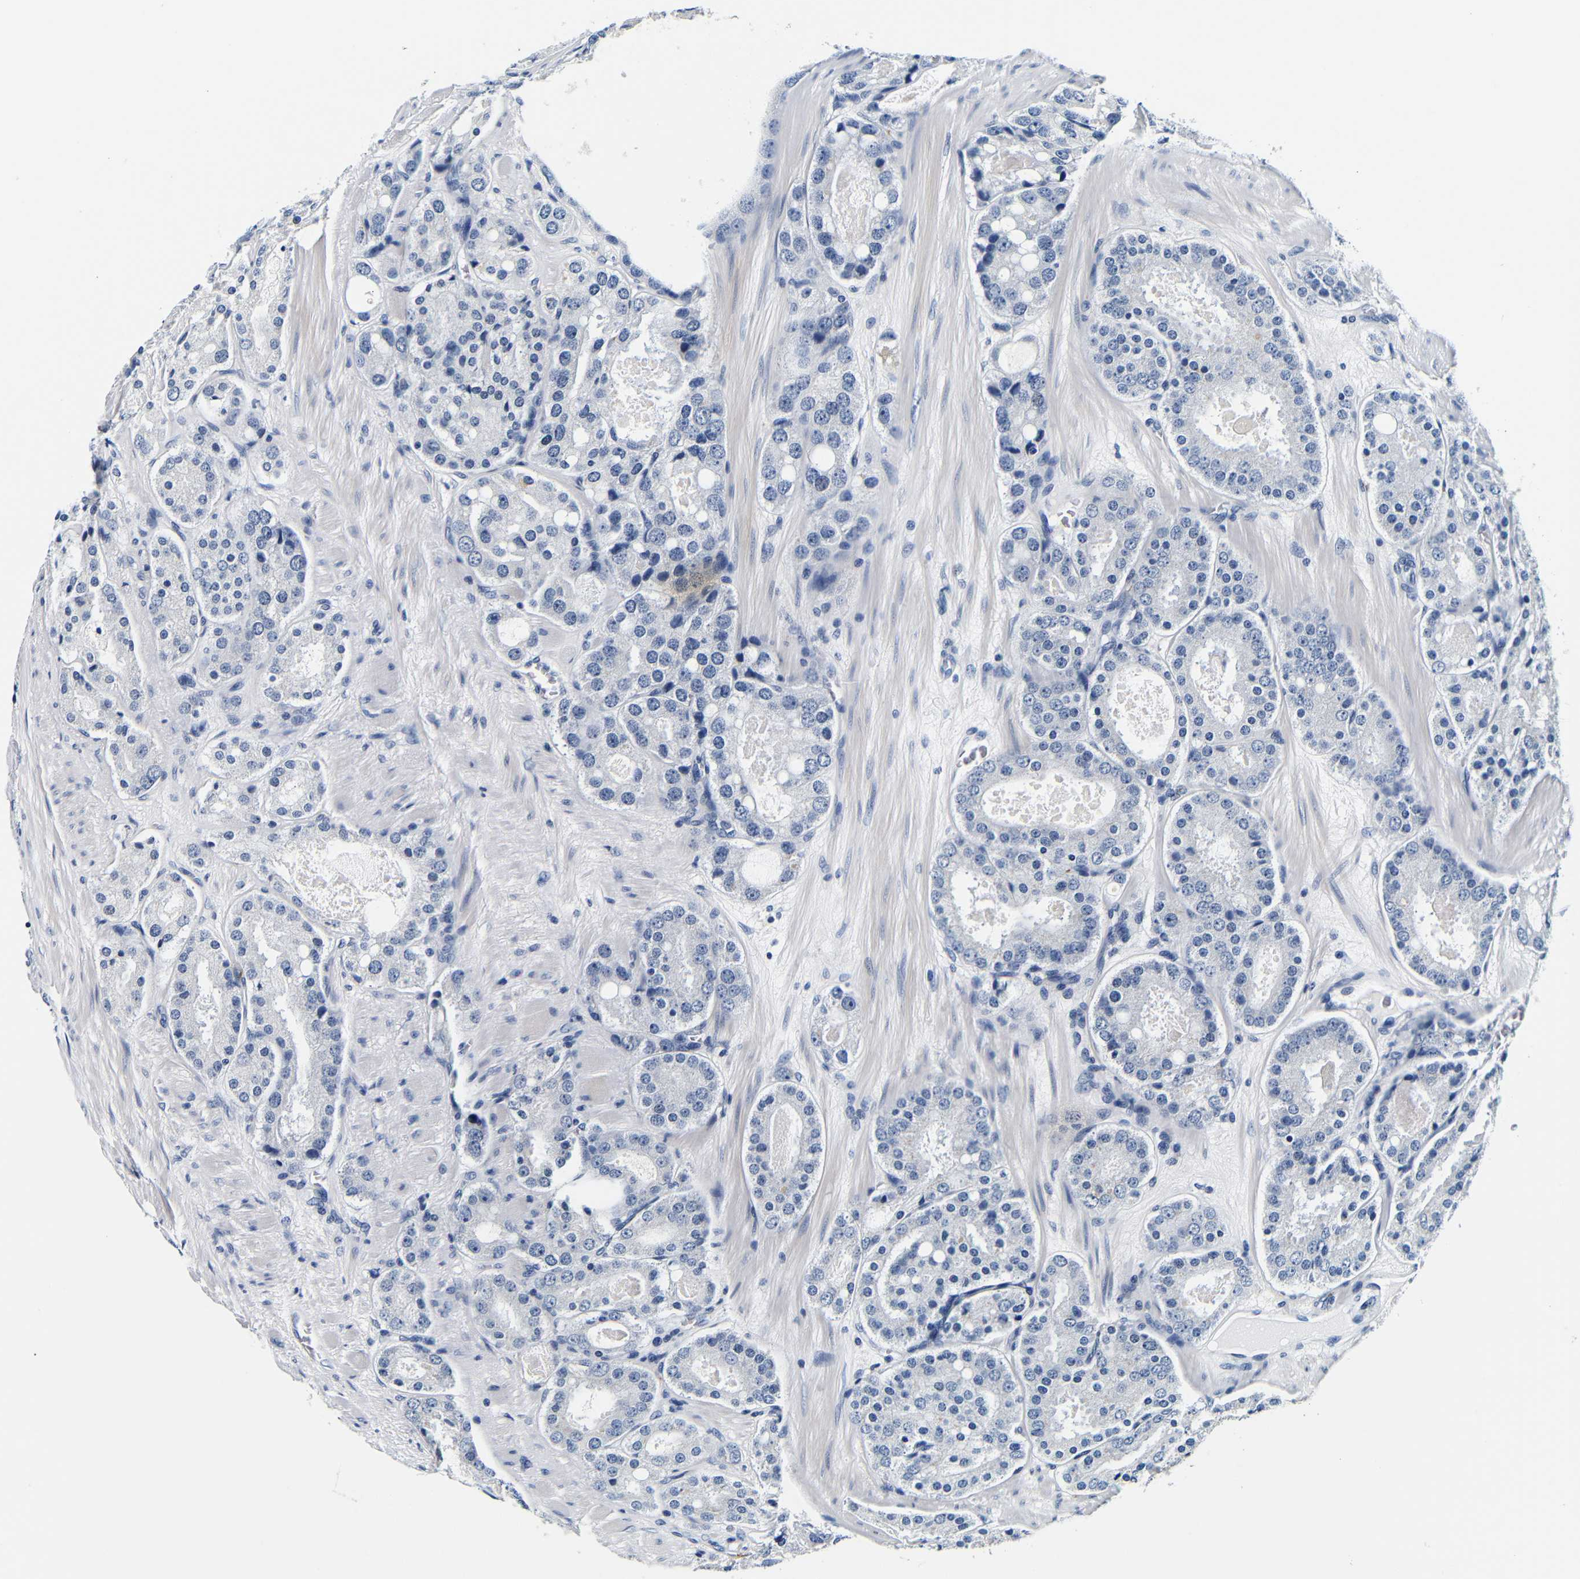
{"staining": {"intensity": "negative", "quantity": "none", "location": "none"}, "tissue": "prostate cancer", "cell_type": "Tumor cells", "image_type": "cancer", "snomed": [{"axis": "morphology", "description": "Adenocarcinoma, High grade"}, {"axis": "topography", "description": "Prostate"}], "caption": "Tumor cells are negative for brown protein staining in prostate cancer (adenocarcinoma (high-grade)).", "gene": "GP1BA", "patient": {"sex": "male", "age": 65}}